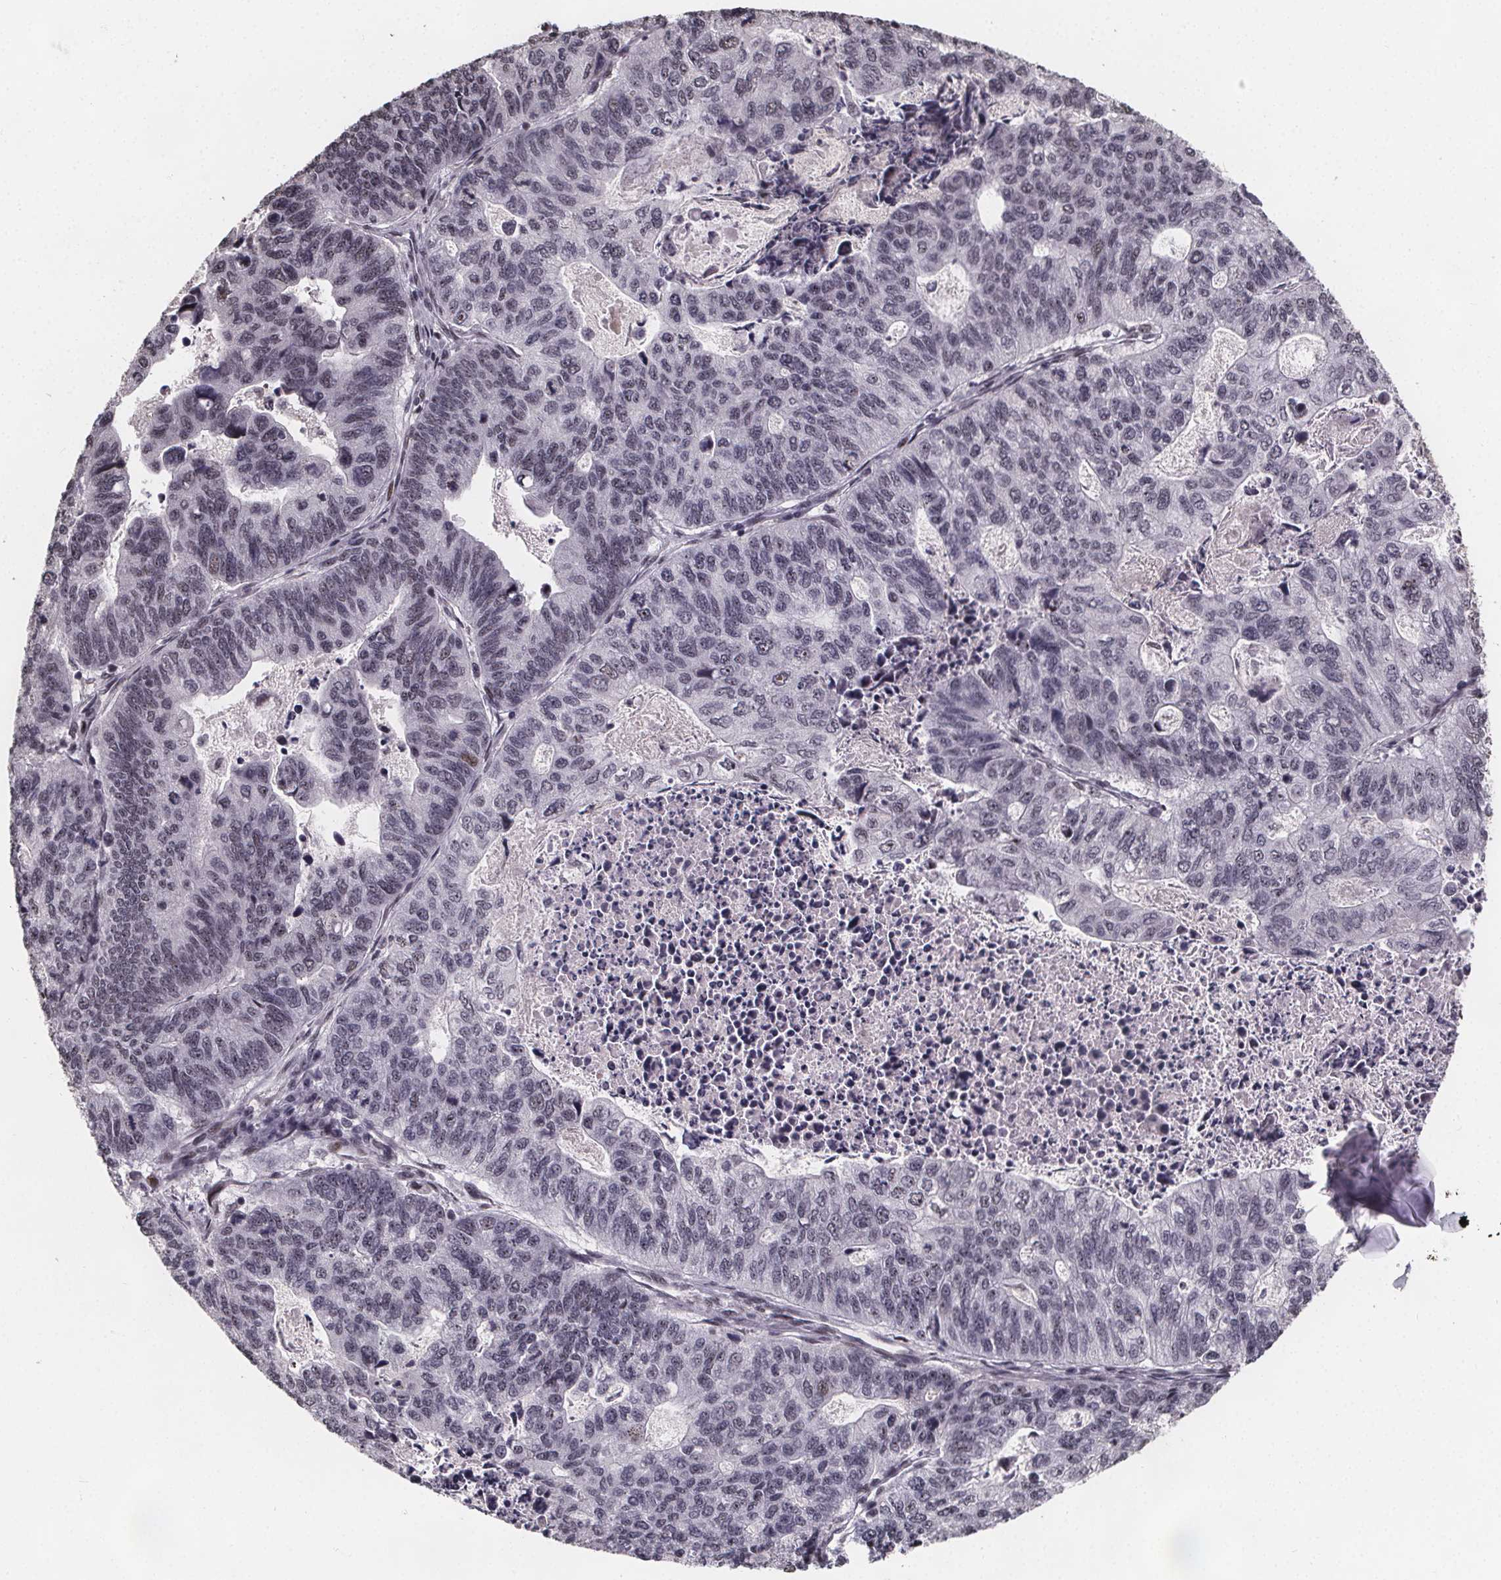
{"staining": {"intensity": "weak", "quantity": "25%-75%", "location": "nuclear"}, "tissue": "stomach cancer", "cell_type": "Tumor cells", "image_type": "cancer", "snomed": [{"axis": "morphology", "description": "Adenocarcinoma, NOS"}, {"axis": "topography", "description": "Stomach, upper"}], "caption": "Immunohistochemical staining of stomach adenocarcinoma reveals weak nuclear protein staining in about 25%-75% of tumor cells.", "gene": "U2SURP", "patient": {"sex": "female", "age": 67}}